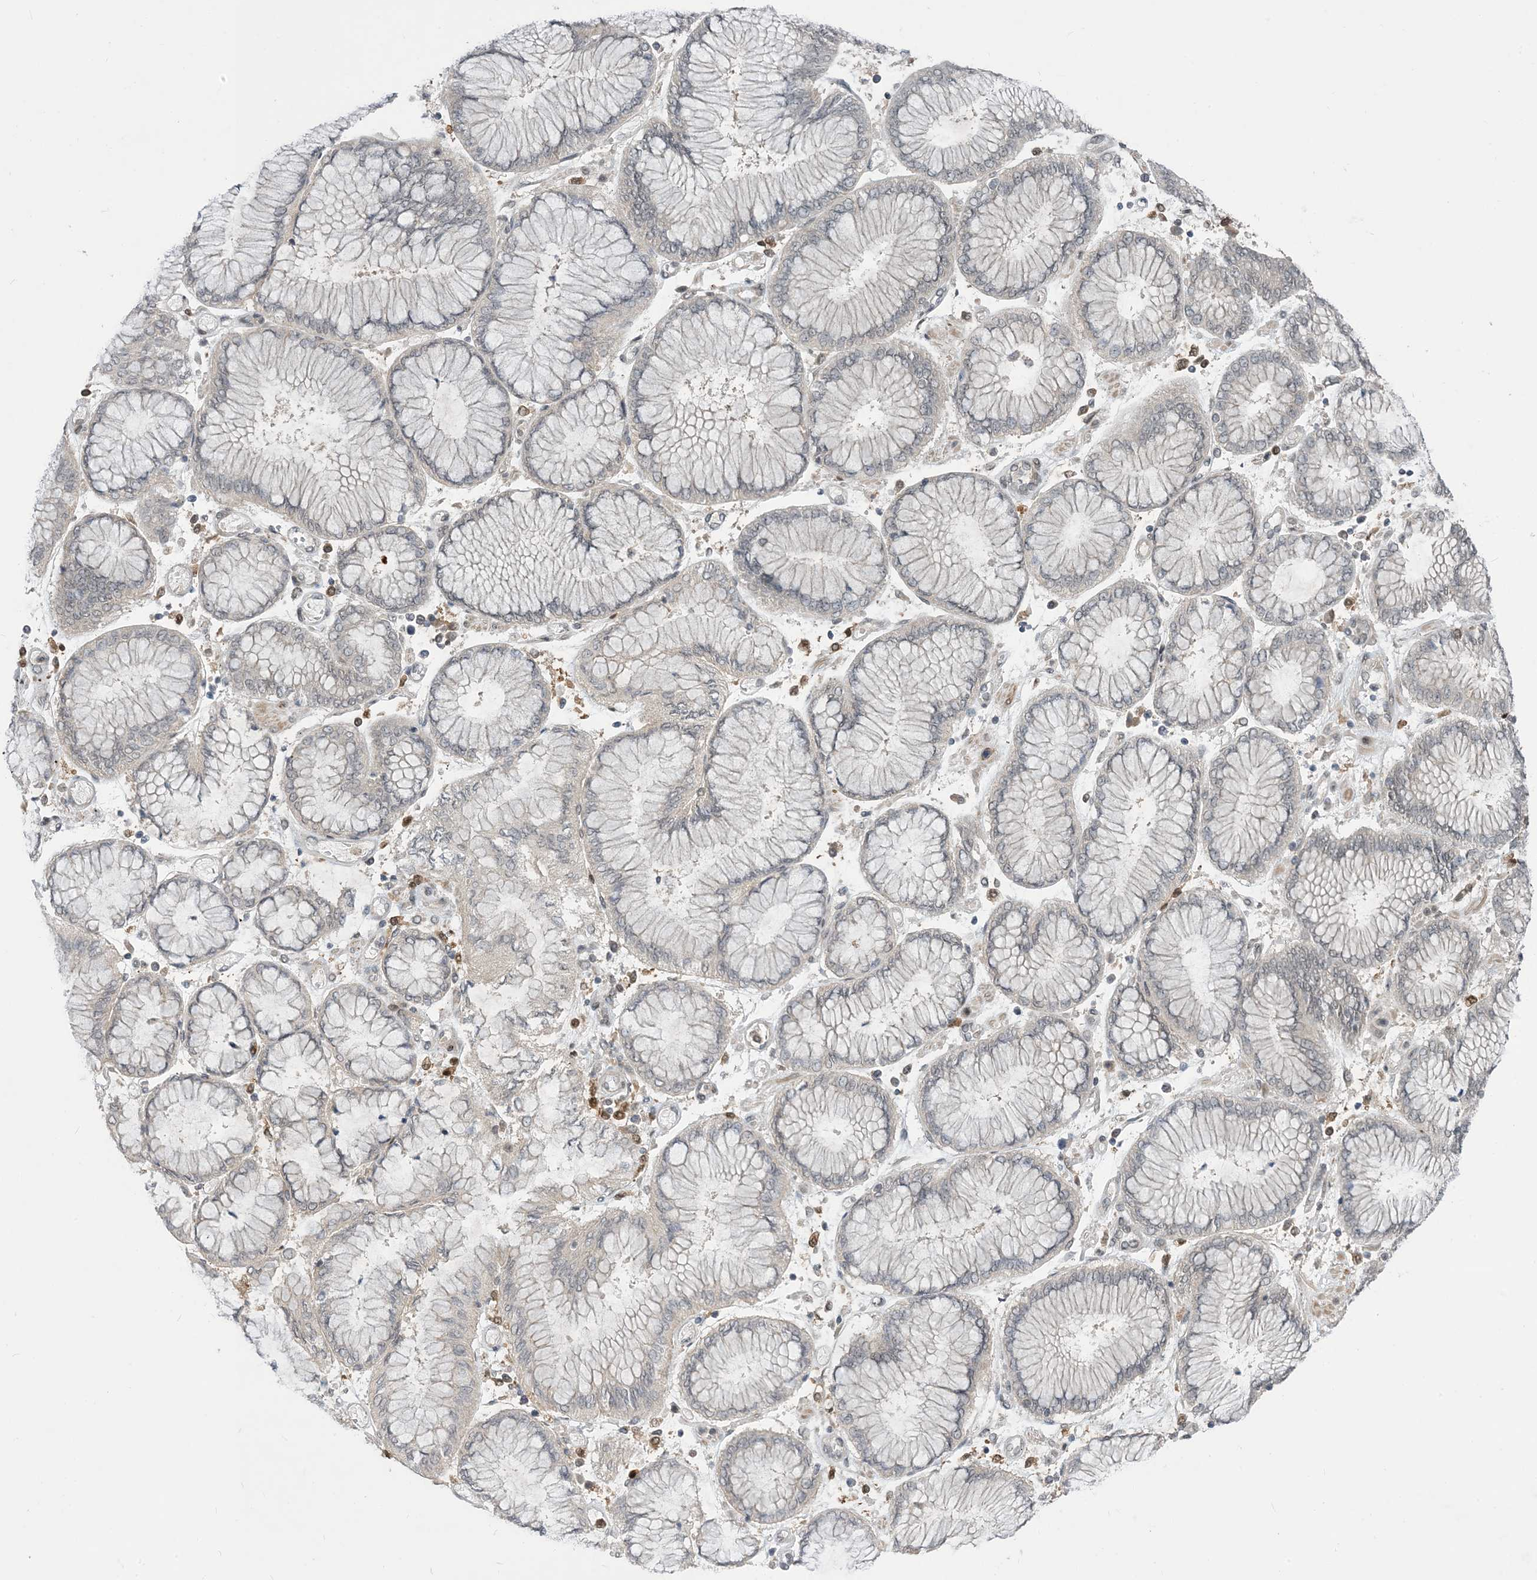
{"staining": {"intensity": "negative", "quantity": "none", "location": "none"}, "tissue": "stomach cancer", "cell_type": "Tumor cells", "image_type": "cancer", "snomed": [{"axis": "morphology", "description": "Adenocarcinoma, NOS"}, {"axis": "topography", "description": "Stomach"}], "caption": "Image shows no significant protein expression in tumor cells of stomach adenocarcinoma.", "gene": "NAGK", "patient": {"sex": "male", "age": 76}}